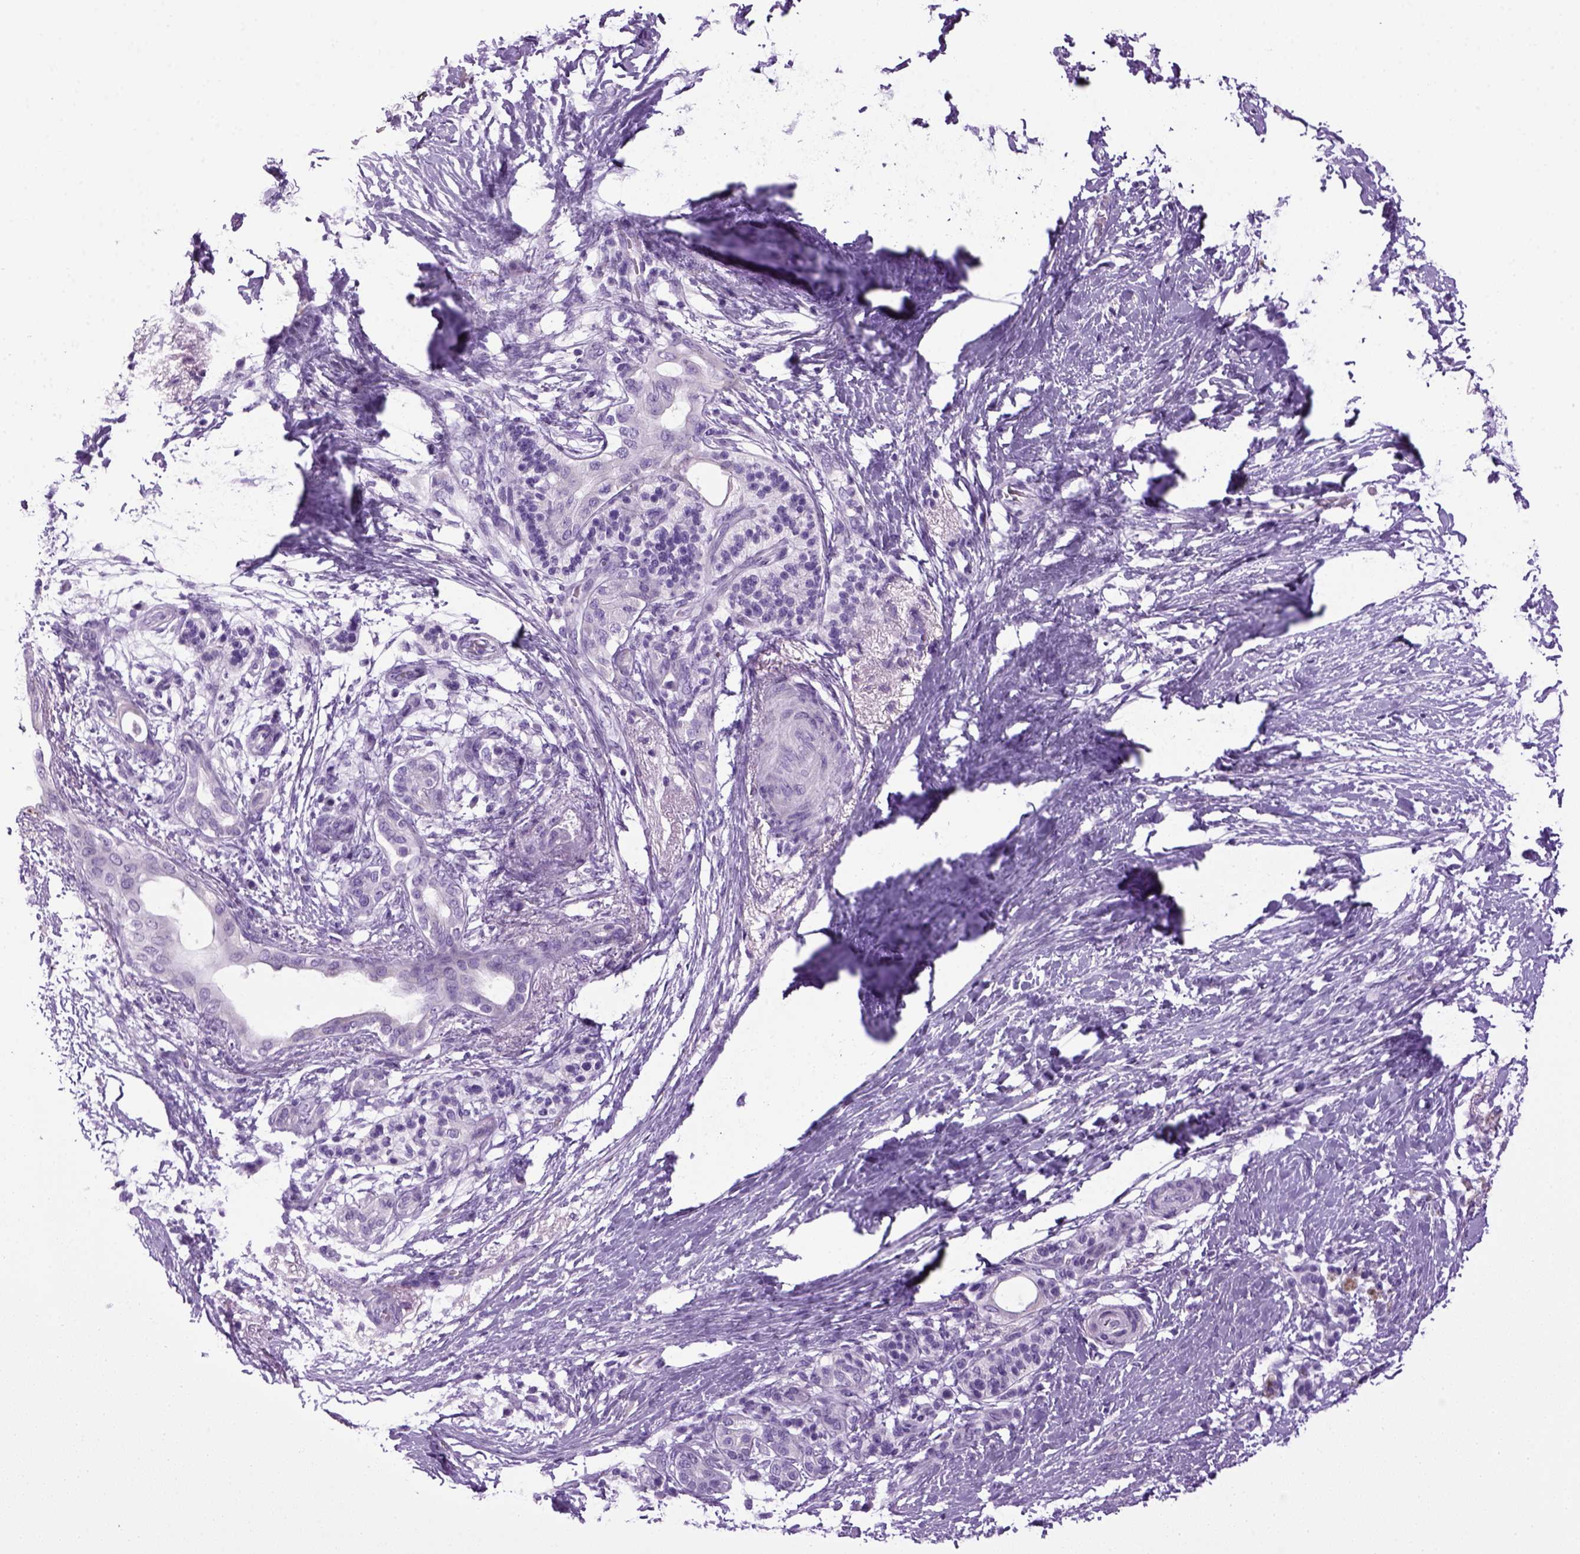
{"staining": {"intensity": "negative", "quantity": "none", "location": "none"}, "tissue": "pancreatic cancer", "cell_type": "Tumor cells", "image_type": "cancer", "snomed": [{"axis": "morphology", "description": "Adenocarcinoma, NOS"}, {"axis": "topography", "description": "Pancreas"}], "caption": "This is an immunohistochemistry photomicrograph of adenocarcinoma (pancreatic). There is no positivity in tumor cells.", "gene": "HMCN2", "patient": {"sex": "female", "age": 72}}